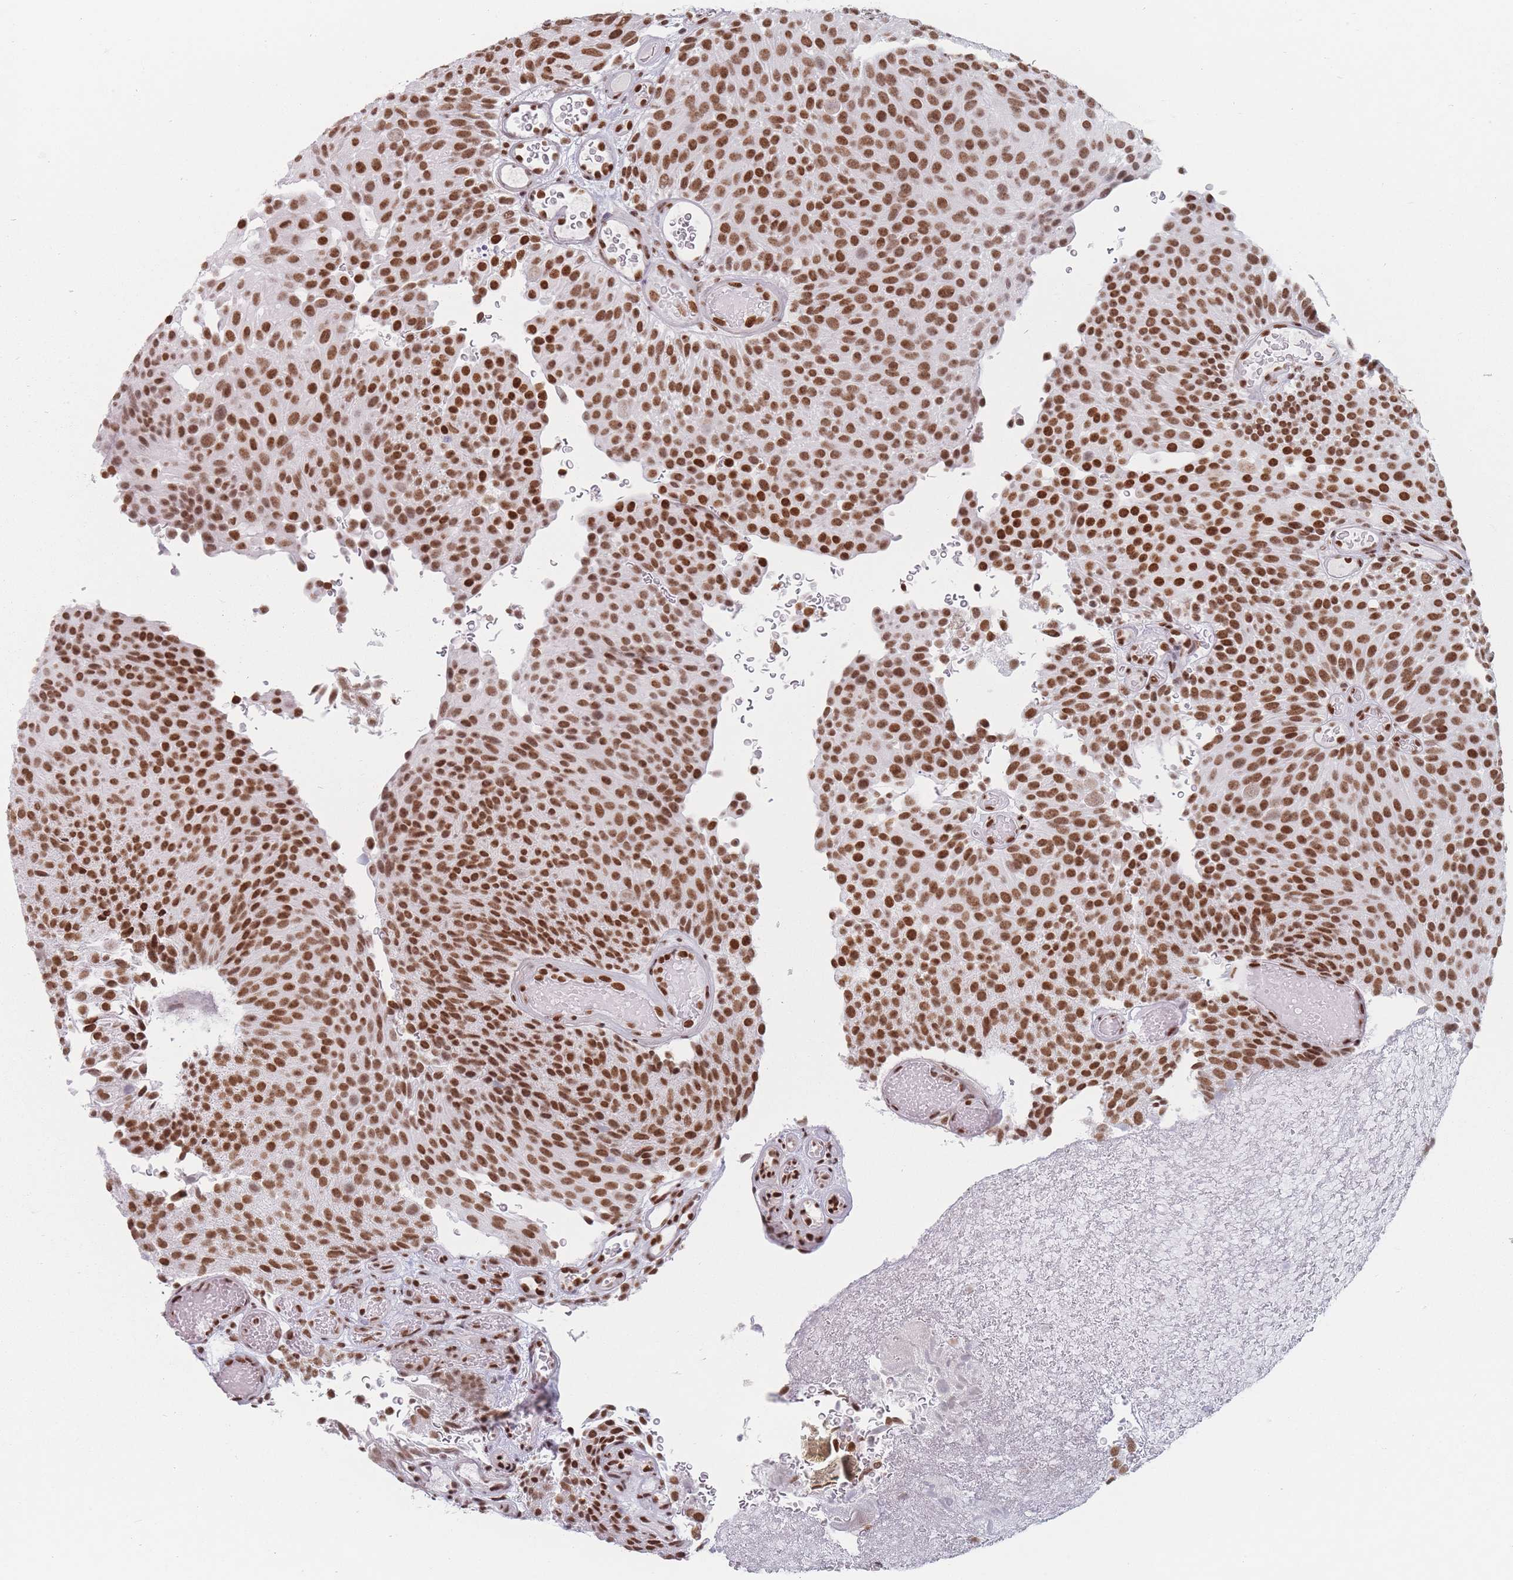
{"staining": {"intensity": "moderate", "quantity": ">75%", "location": "nuclear"}, "tissue": "urothelial cancer", "cell_type": "Tumor cells", "image_type": "cancer", "snomed": [{"axis": "morphology", "description": "Urothelial carcinoma, Low grade"}, {"axis": "topography", "description": "Urinary bladder"}], "caption": "Immunohistochemical staining of human low-grade urothelial carcinoma demonstrates moderate nuclear protein positivity in approximately >75% of tumor cells.", "gene": "SAFB2", "patient": {"sex": "male", "age": 78}}